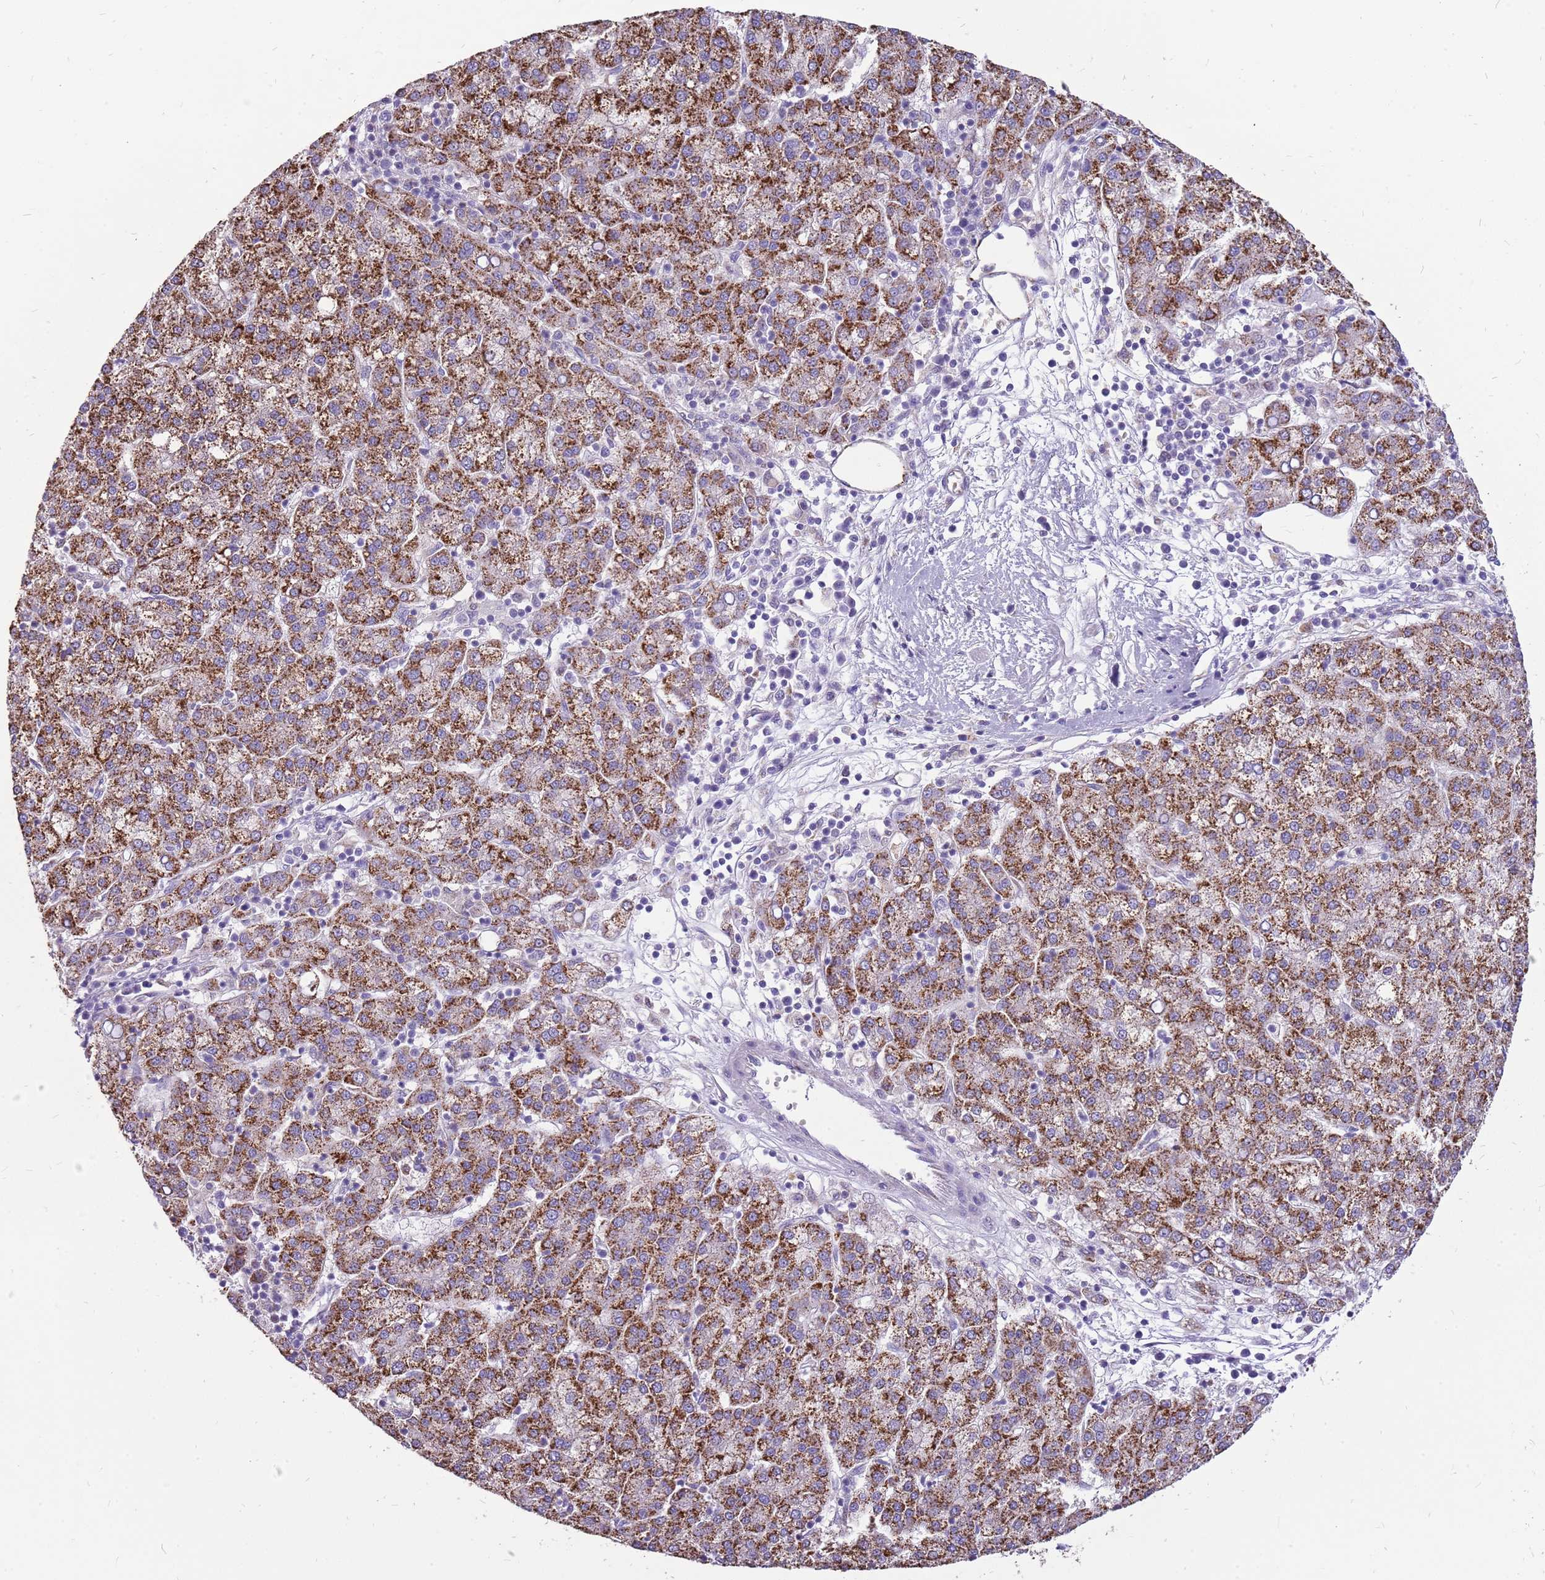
{"staining": {"intensity": "strong", "quantity": ">75%", "location": "cytoplasmic/membranous"}, "tissue": "liver cancer", "cell_type": "Tumor cells", "image_type": "cancer", "snomed": [{"axis": "morphology", "description": "Carcinoma, Hepatocellular, NOS"}, {"axis": "topography", "description": "Liver"}], "caption": "Immunohistochemistry image of neoplastic tissue: hepatocellular carcinoma (liver) stained using IHC demonstrates high levels of strong protein expression localized specifically in the cytoplasmic/membranous of tumor cells, appearing as a cytoplasmic/membranous brown color.", "gene": "PCNX1", "patient": {"sex": "female", "age": 58}}